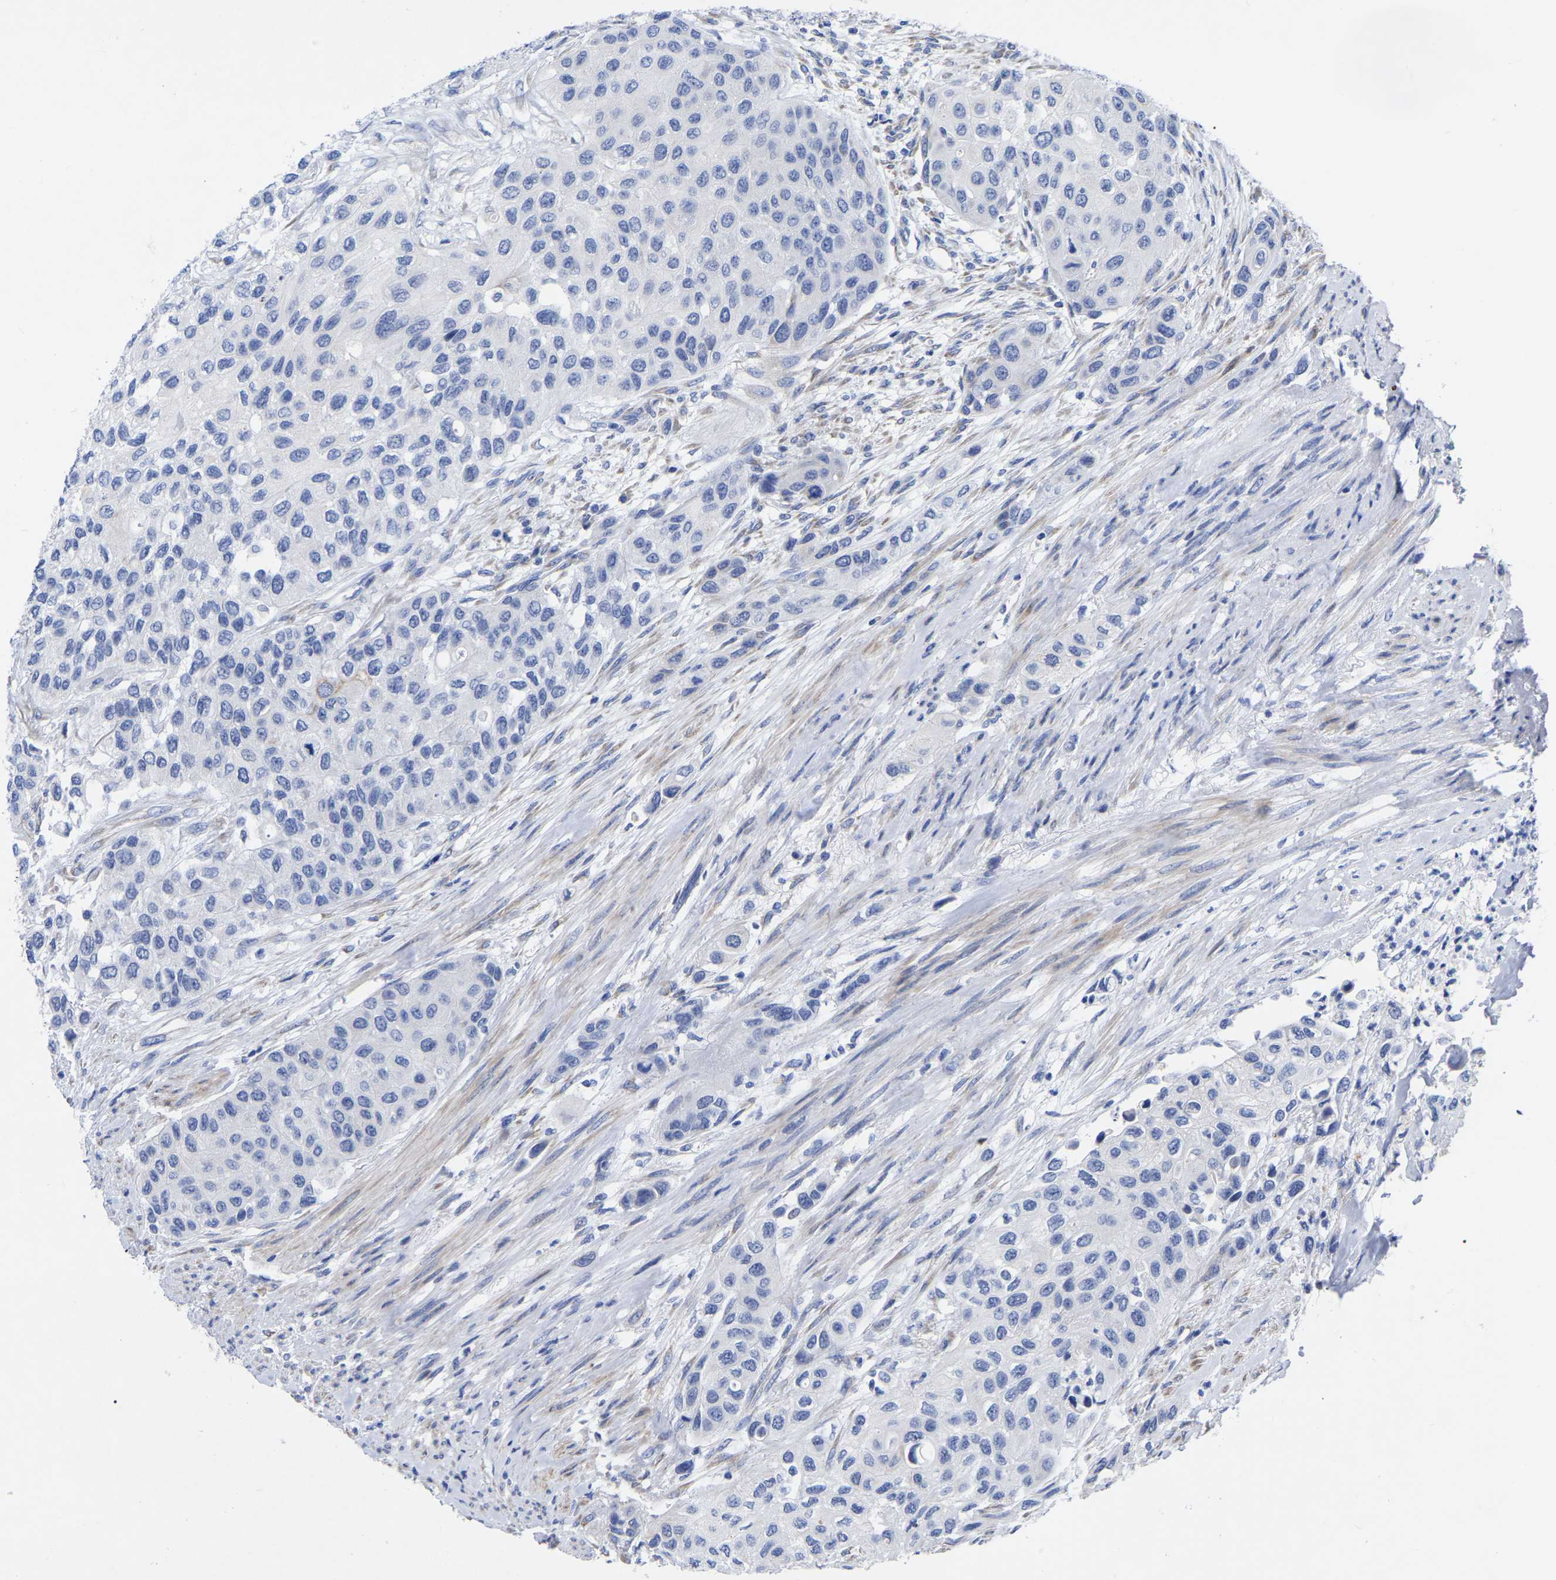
{"staining": {"intensity": "moderate", "quantity": "<25%", "location": "cytoplasmic/membranous"}, "tissue": "urothelial cancer", "cell_type": "Tumor cells", "image_type": "cancer", "snomed": [{"axis": "morphology", "description": "Urothelial carcinoma, High grade"}, {"axis": "topography", "description": "Urinary bladder"}], "caption": "Urothelial cancer was stained to show a protein in brown. There is low levels of moderate cytoplasmic/membranous staining in approximately <25% of tumor cells.", "gene": "GDF3", "patient": {"sex": "female", "age": 56}}